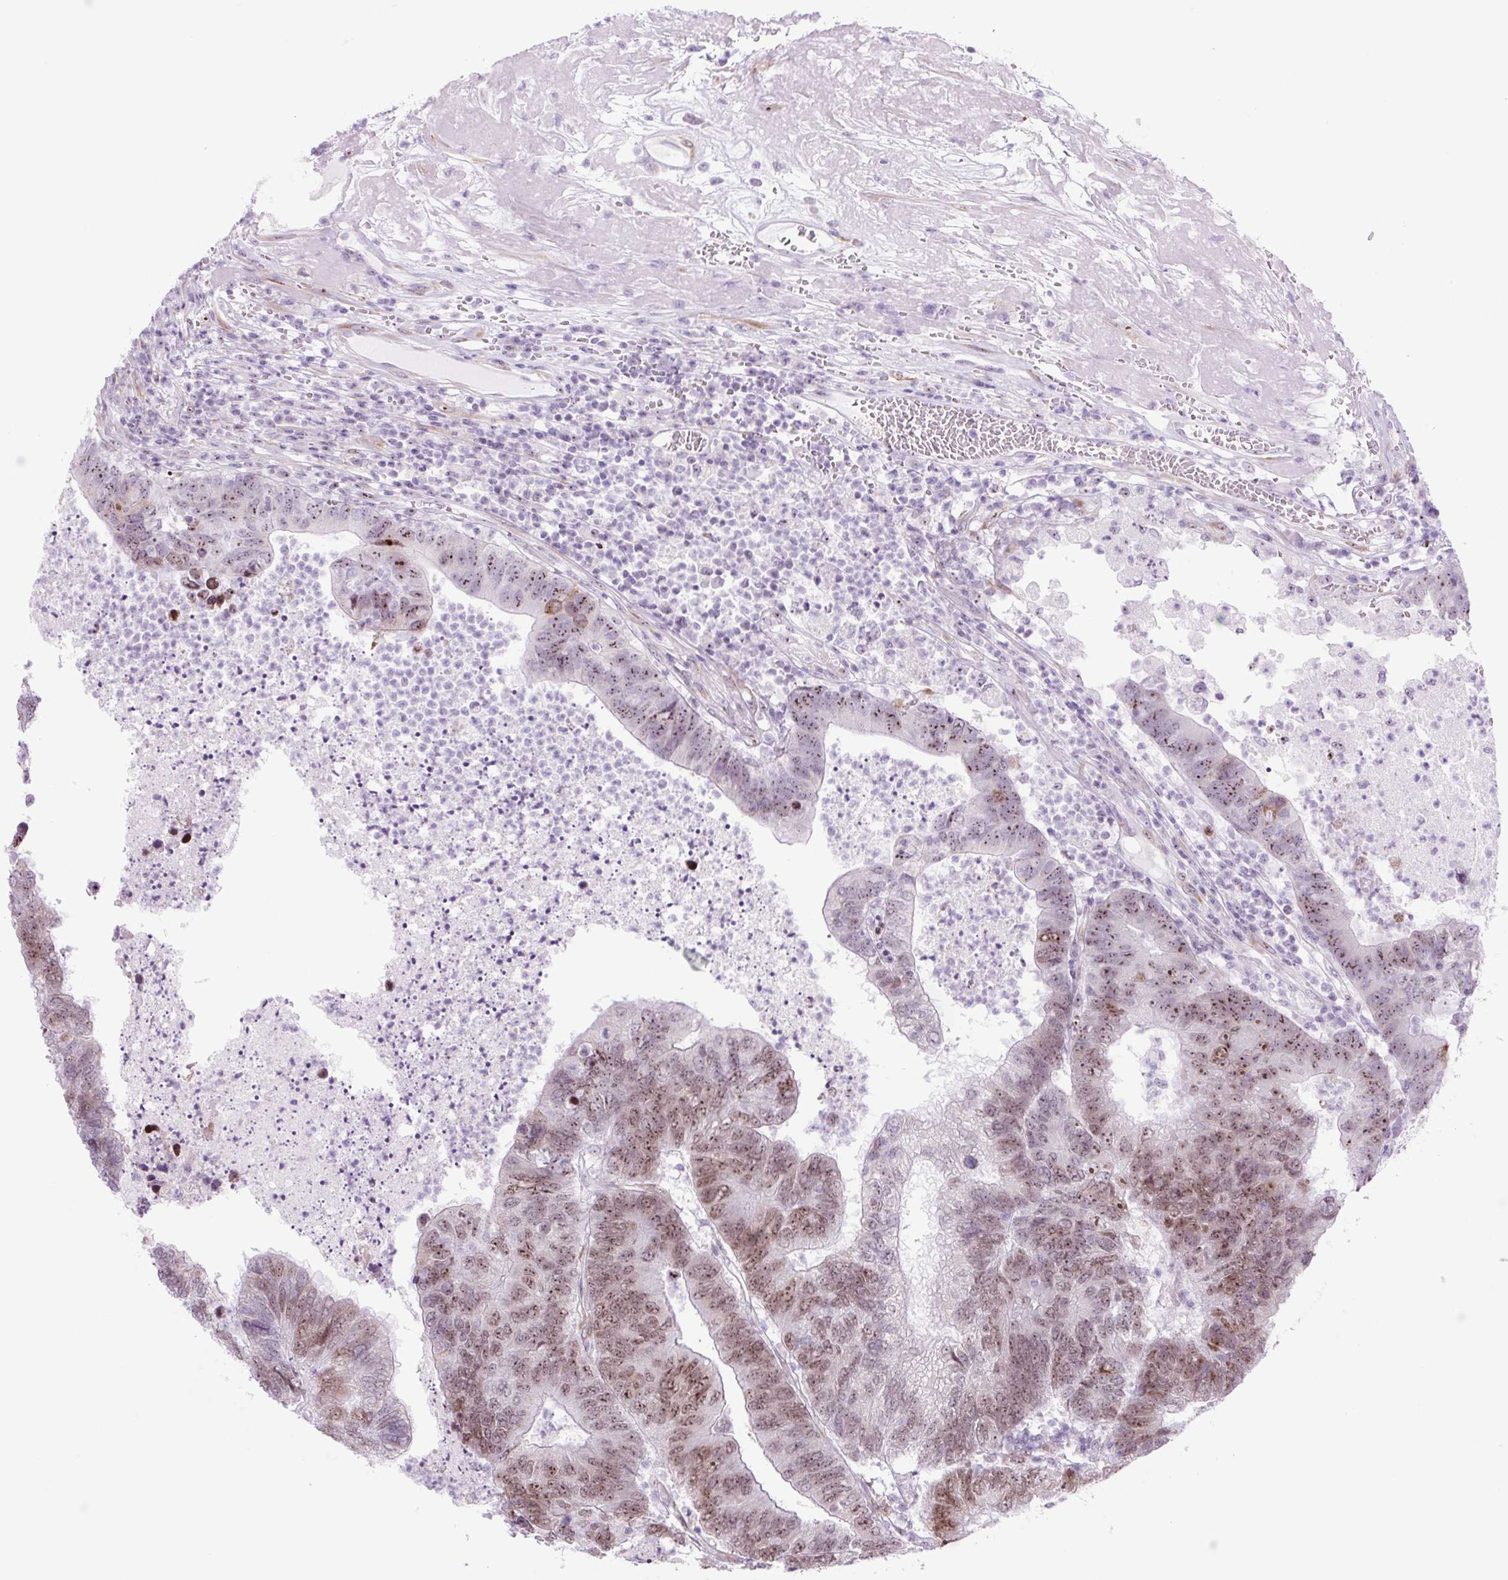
{"staining": {"intensity": "moderate", "quantity": "25%-75%", "location": "cytoplasmic/membranous,nuclear"}, "tissue": "colorectal cancer", "cell_type": "Tumor cells", "image_type": "cancer", "snomed": [{"axis": "morphology", "description": "Adenocarcinoma, NOS"}, {"axis": "topography", "description": "Colon"}], "caption": "Colorectal cancer (adenocarcinoma) stained with DAB immunohistochemistry (IHC) reveals medium levels of moderate cytoplasmic/membranous and nuclear expression in about 25%-75% of tumor cells.", "gene": "RRS1", "patient": {"sex": "female", "age": 48}}